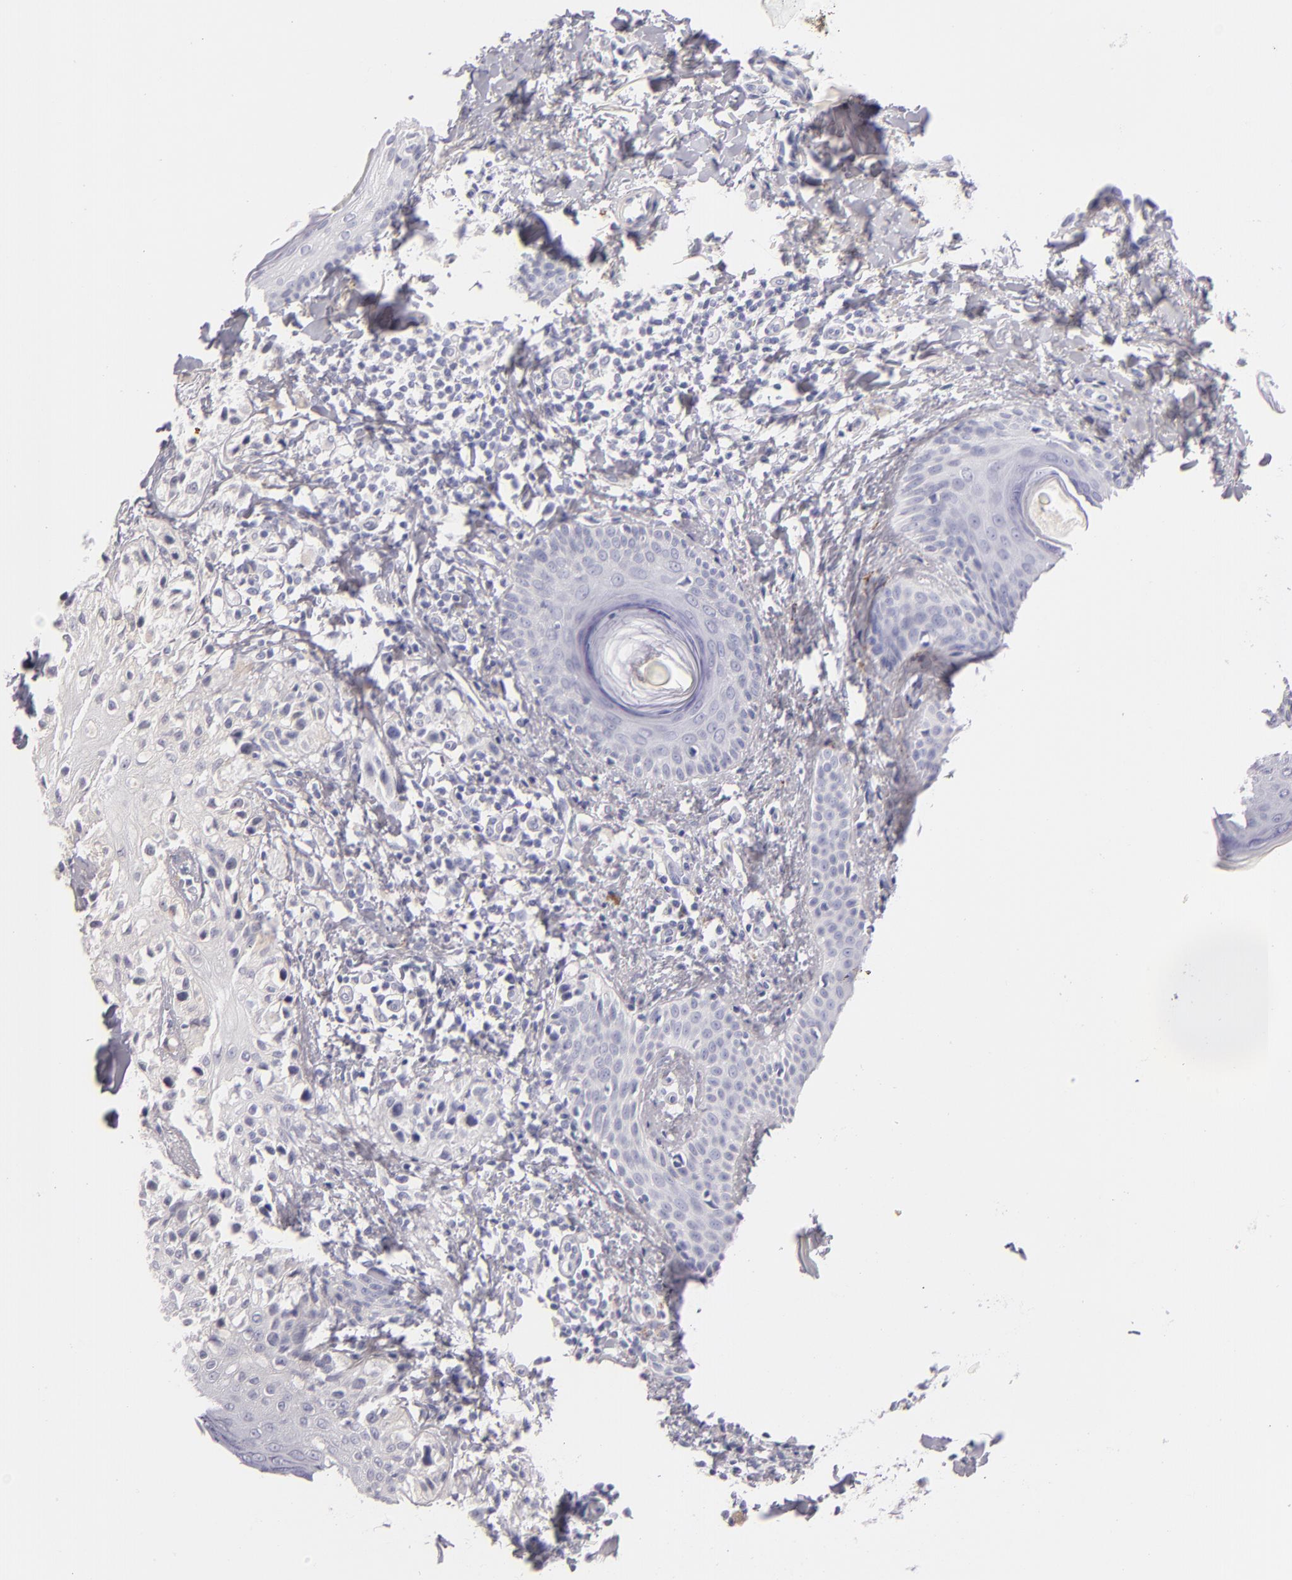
{"staining": {"intensity": "negative", "quantity": "none", "location": "none"}, "tissue": "melanoma", "cell_type": "Tumor cells", "image_type": "cancer", "snomed": [{"axis": "morphology", "description": "Malignant melanoma, NOS"}, {"axis": "topography", "description": "Skin"}], "caption": "Malignant melanoma was stained to show a protein in brown. There is no significant positivity in tumor cells.", "gene": "FABP1", "patient": {"sex": "male", "age": 23}}